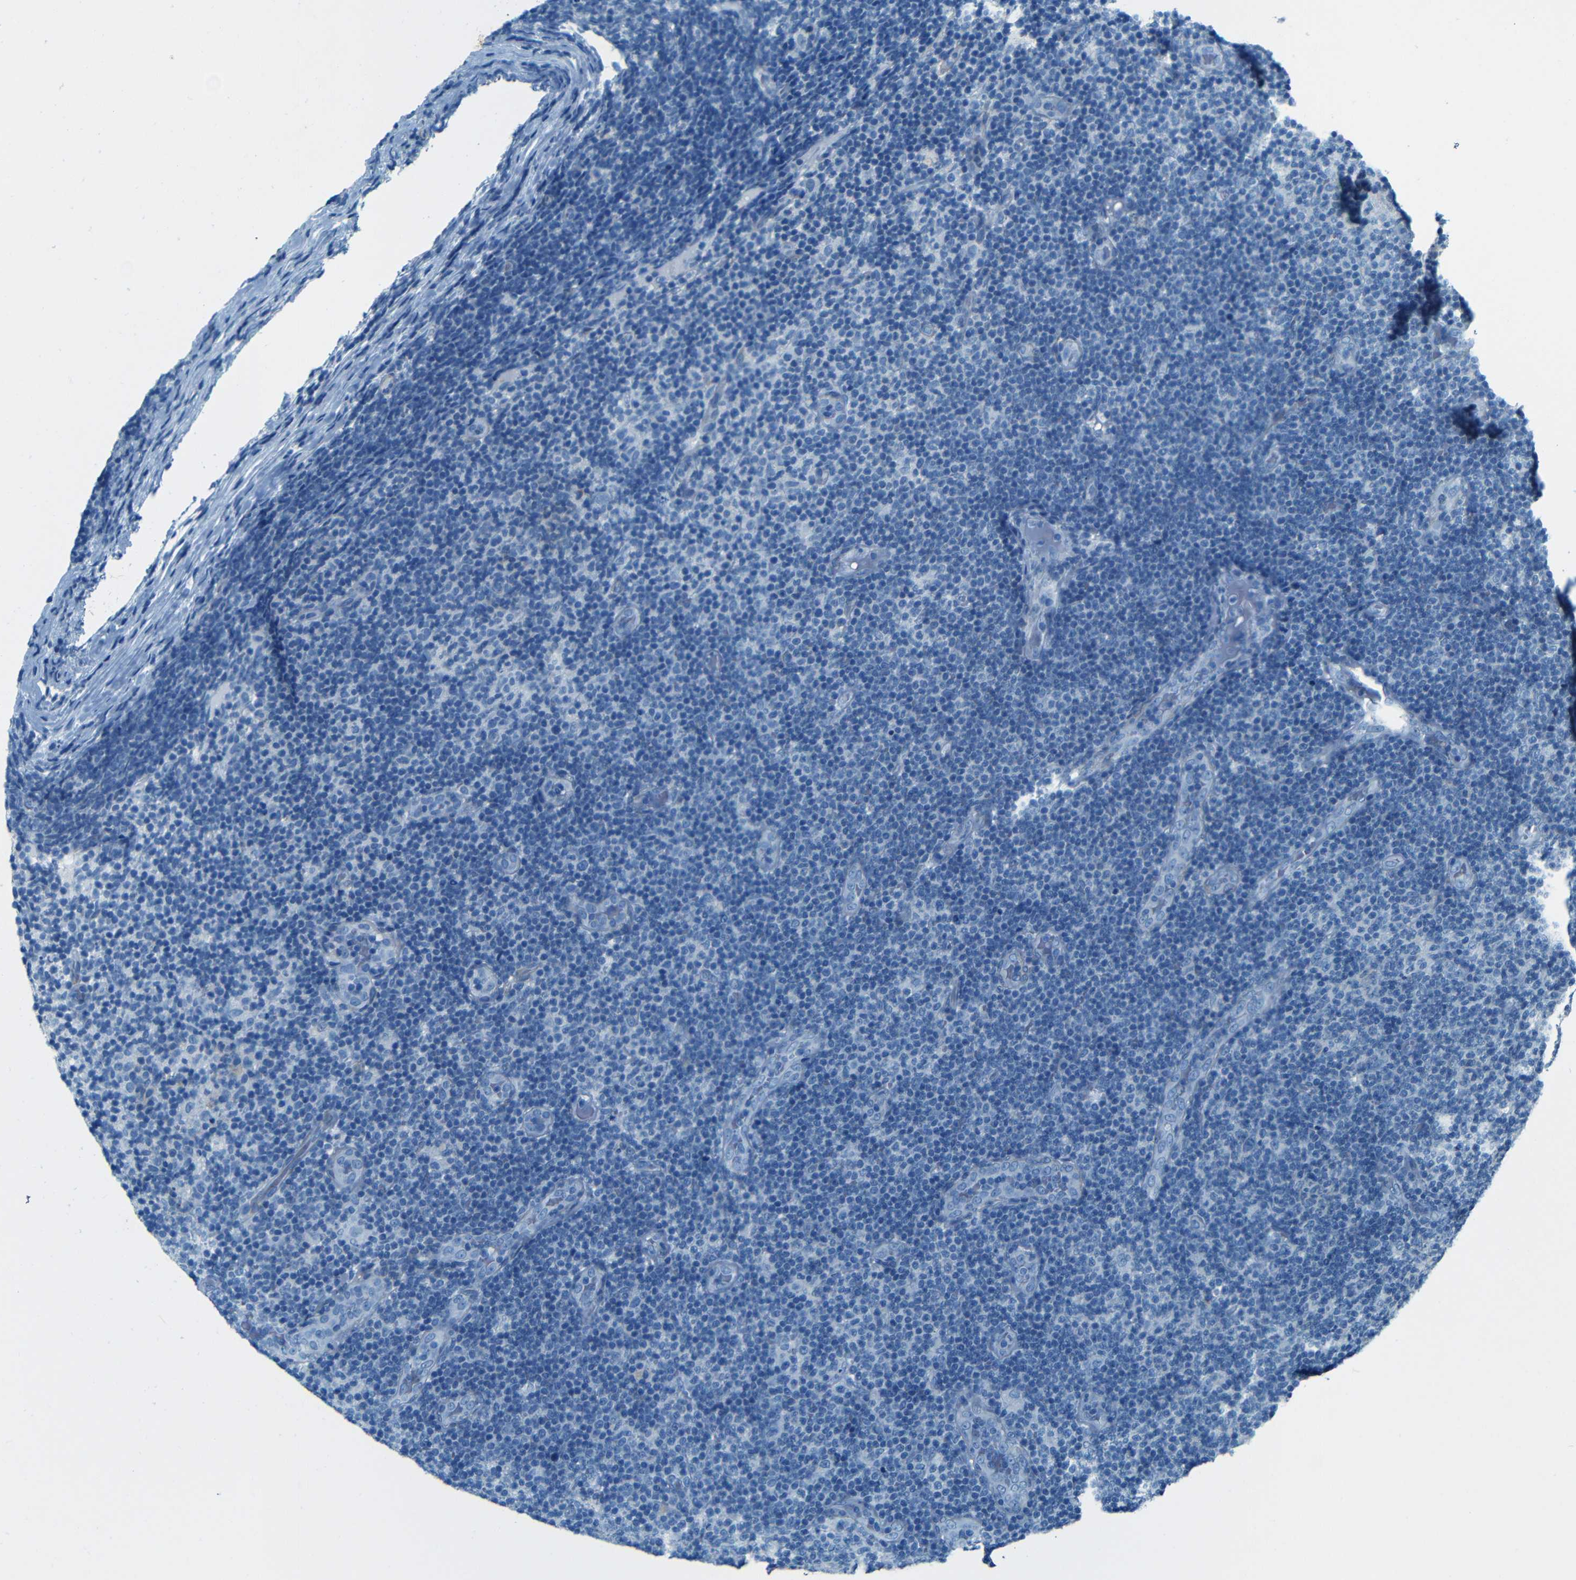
{"staining": {"intensity": "negative", "quantity": "none", "location": "none"}, "tissue": "lymphoma", "cell_type": "Tumor cells", "image_type": "cancer", "snomed": [{"axis": "morphology", "description": "Malignant lymphoma, non-Hodgkin's type, Low grade"}, {"axis": "topography", "description": "Lymph node"}], "caption": "DAB immunohistochemical staining of human lymphoma demonstrates no significant positivity in tumor cells.", "gene": "MAP2", "patient": {"sex": "male", "age": 83}}